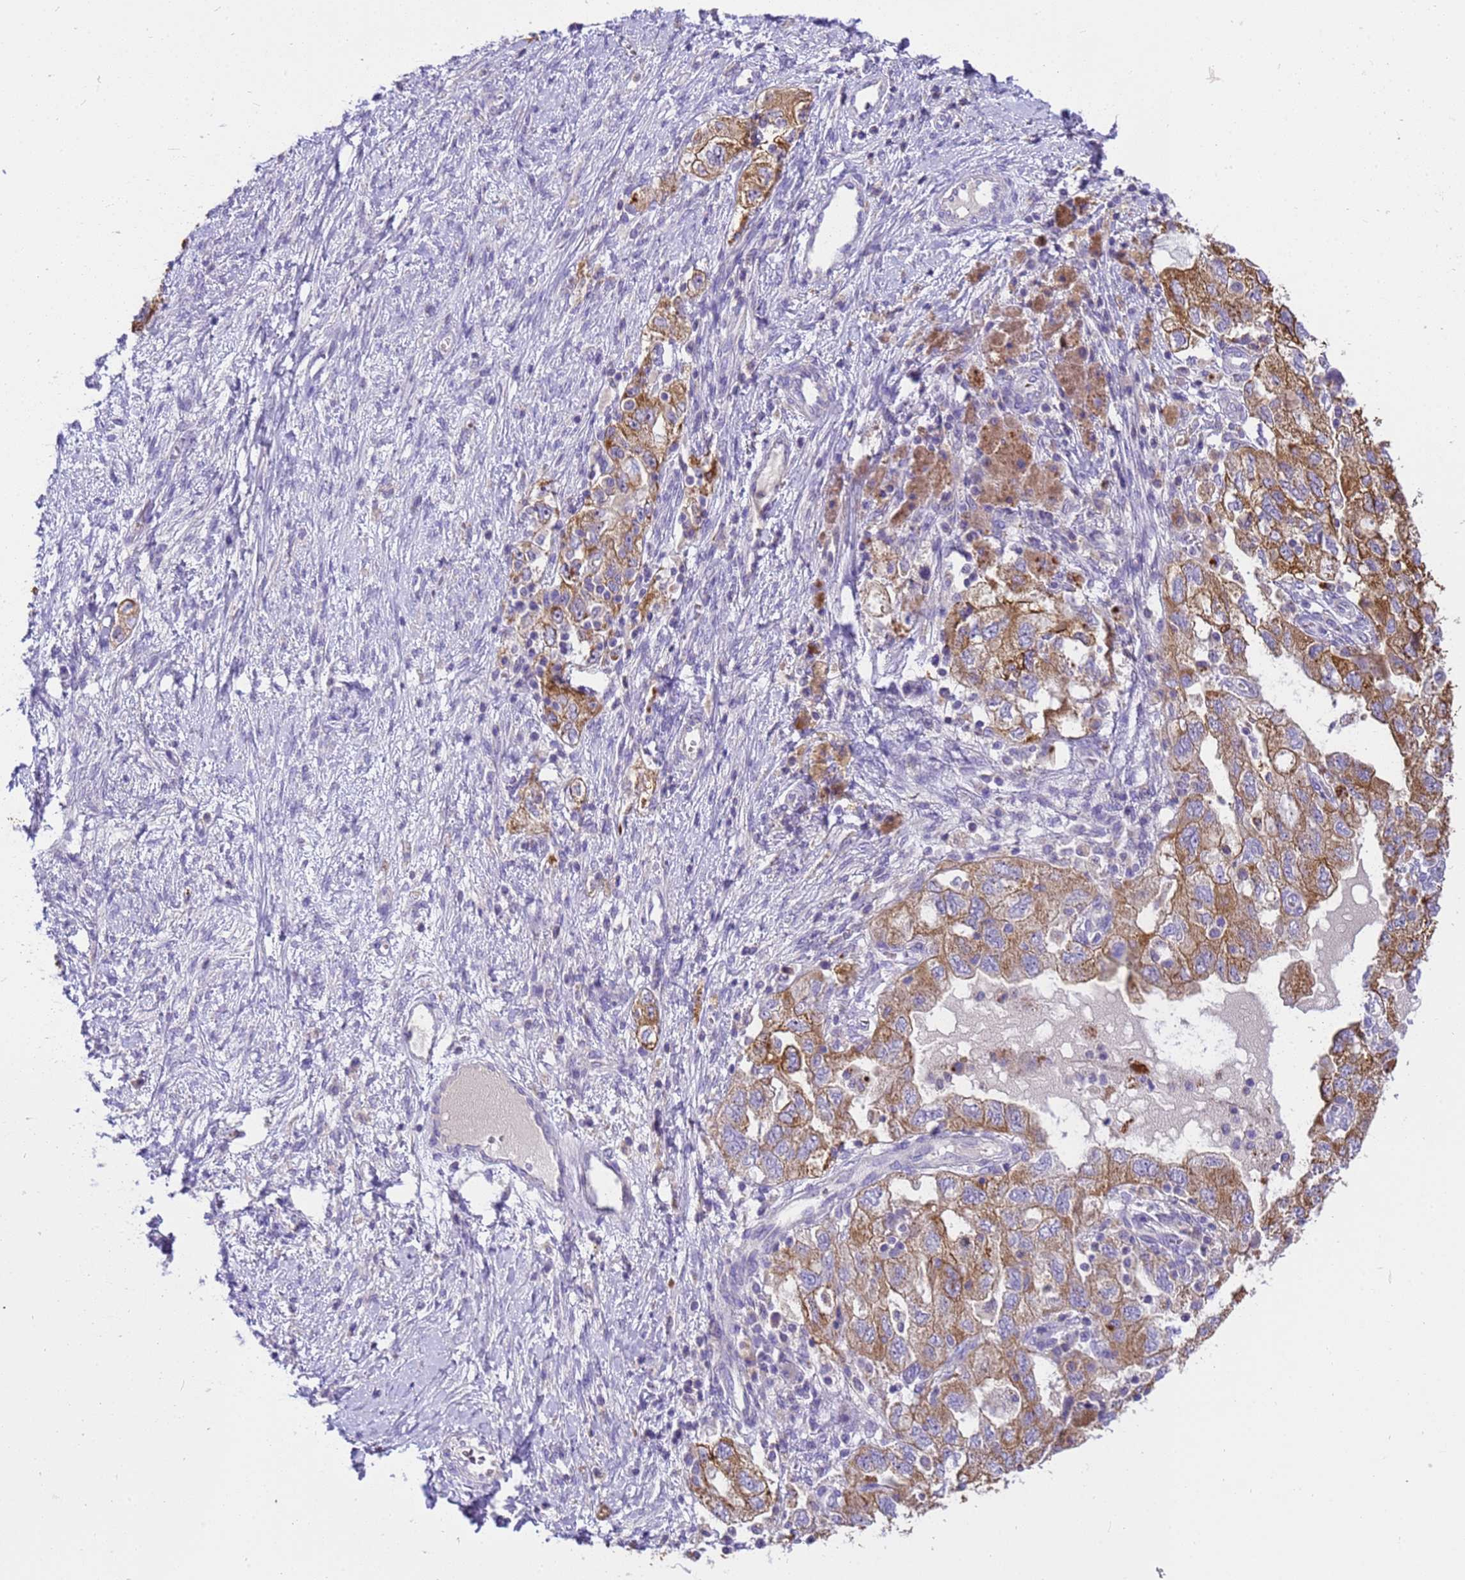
{"staining": {"intensity": "strong", "quantity": ">75%", "location": "cytoplasmic/membranous"}, "tissue": "ovarian cancer", "cell_type": "Tumor cells", "image_type": "cancer", "snomed": [{"axis": "morphology", "description": "Carcinoma, NOS"}, {"axis": "morphology", "description": "Cystadenocarcinoma, serous, NOS"}, {"axis": "topography", "description": "Ovary"}], "caption": "The photomicrograph displays a brown stain indicating the presence of a protein in the cytoplasmic/membranous of tumor cells in ovarian cancer. Nuclei are stained in blue.", "gene": "PIEZO2", "patient": {"sex": "female", "age": 69}}